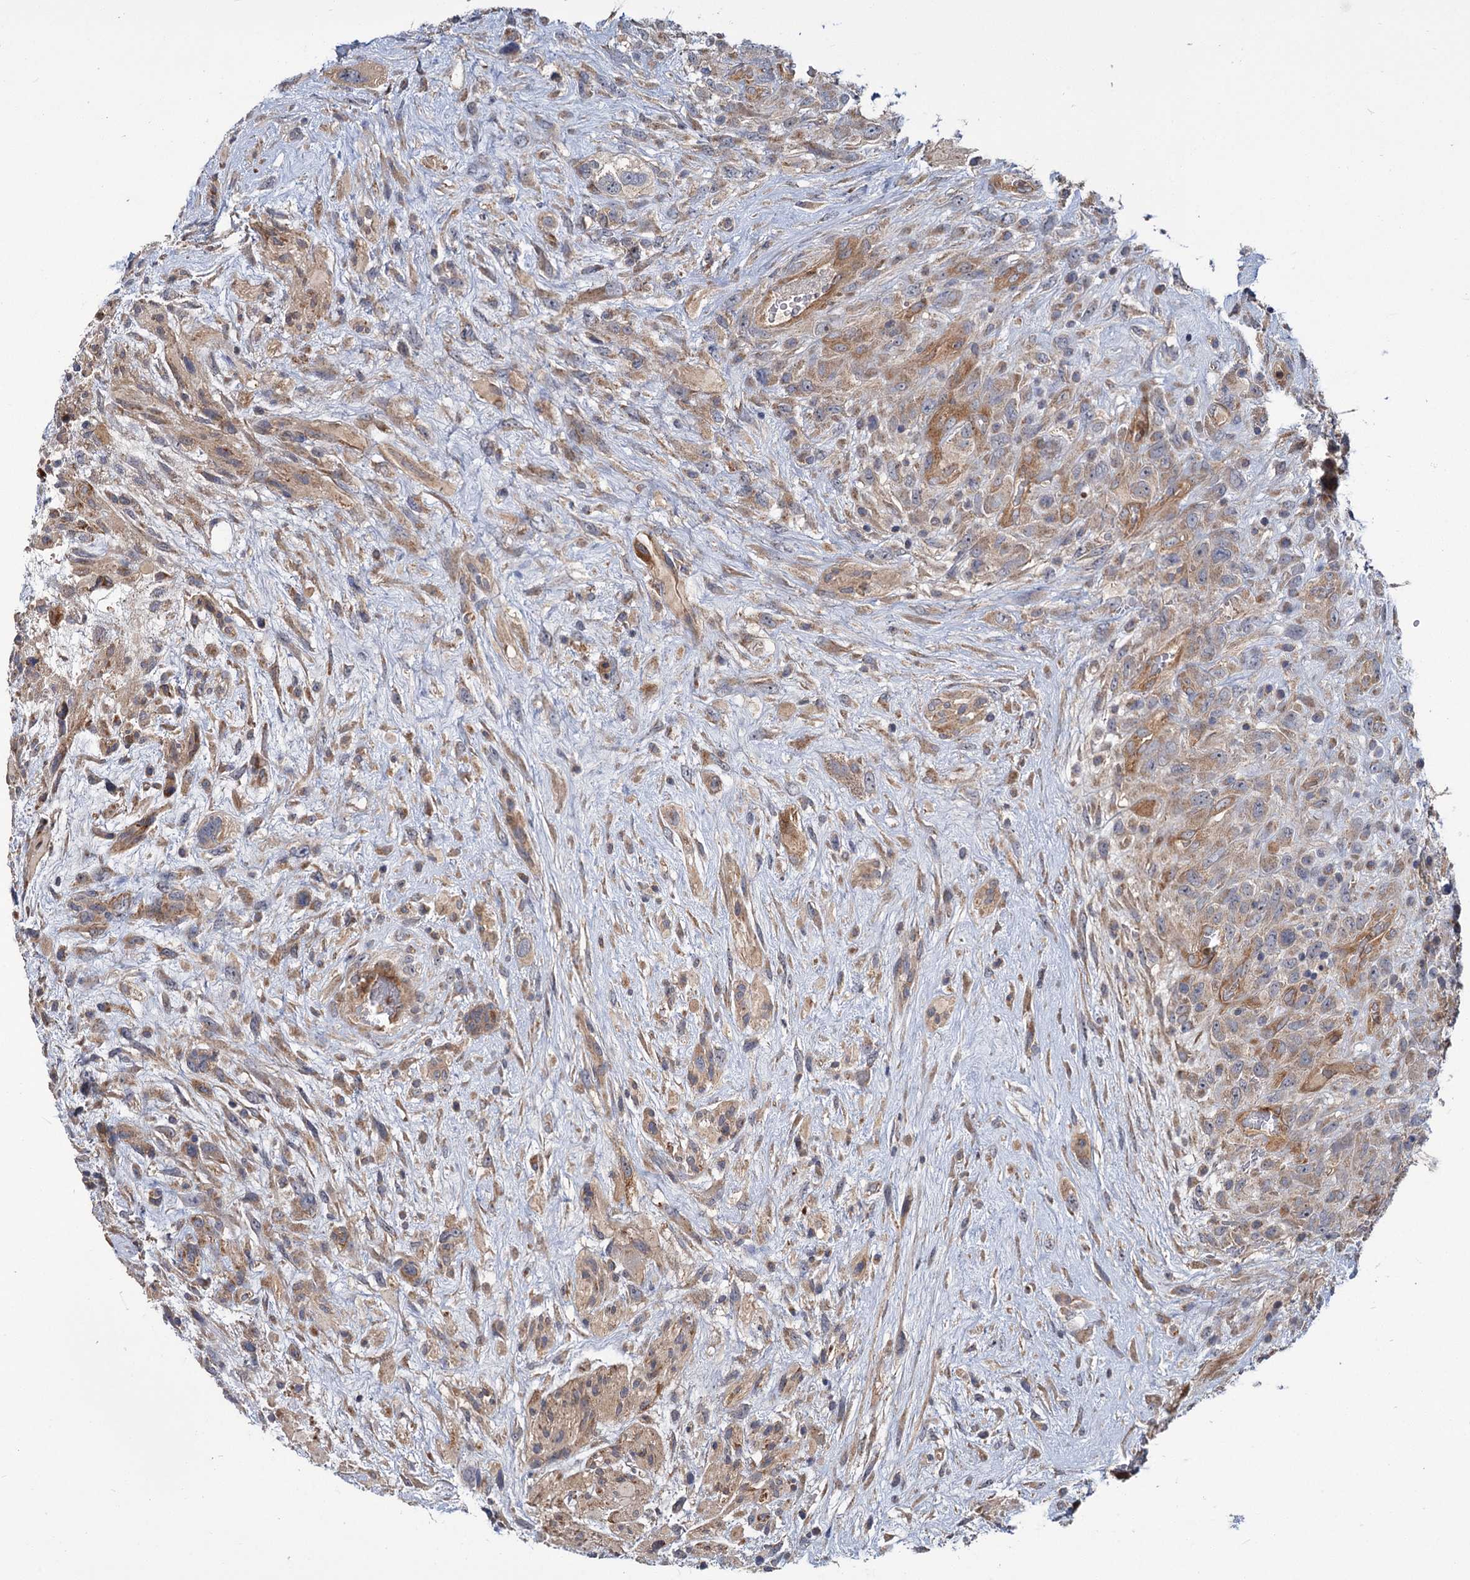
{"staining": {"intensity": "moderate", "quantity": ">75%", "location": "cytoplasmic/membranous"}, "tissue": "glioma", "cell_type": "Tumor cells", "image_type": "cancer", "snomed": [{"axis": "morphology", "description": "Glioma, malignant, High grade"}, {"axis": "topography", "description": "Brain"}], "caption": "High-grade glioma (malignant) stained with immunohistochemistry reveals moderate cytoplasmic/membranous expression in approximately >75% of tumor cells.", "gene": "DYNC2H1", "patient": {"sex": "male", "age": 61}}